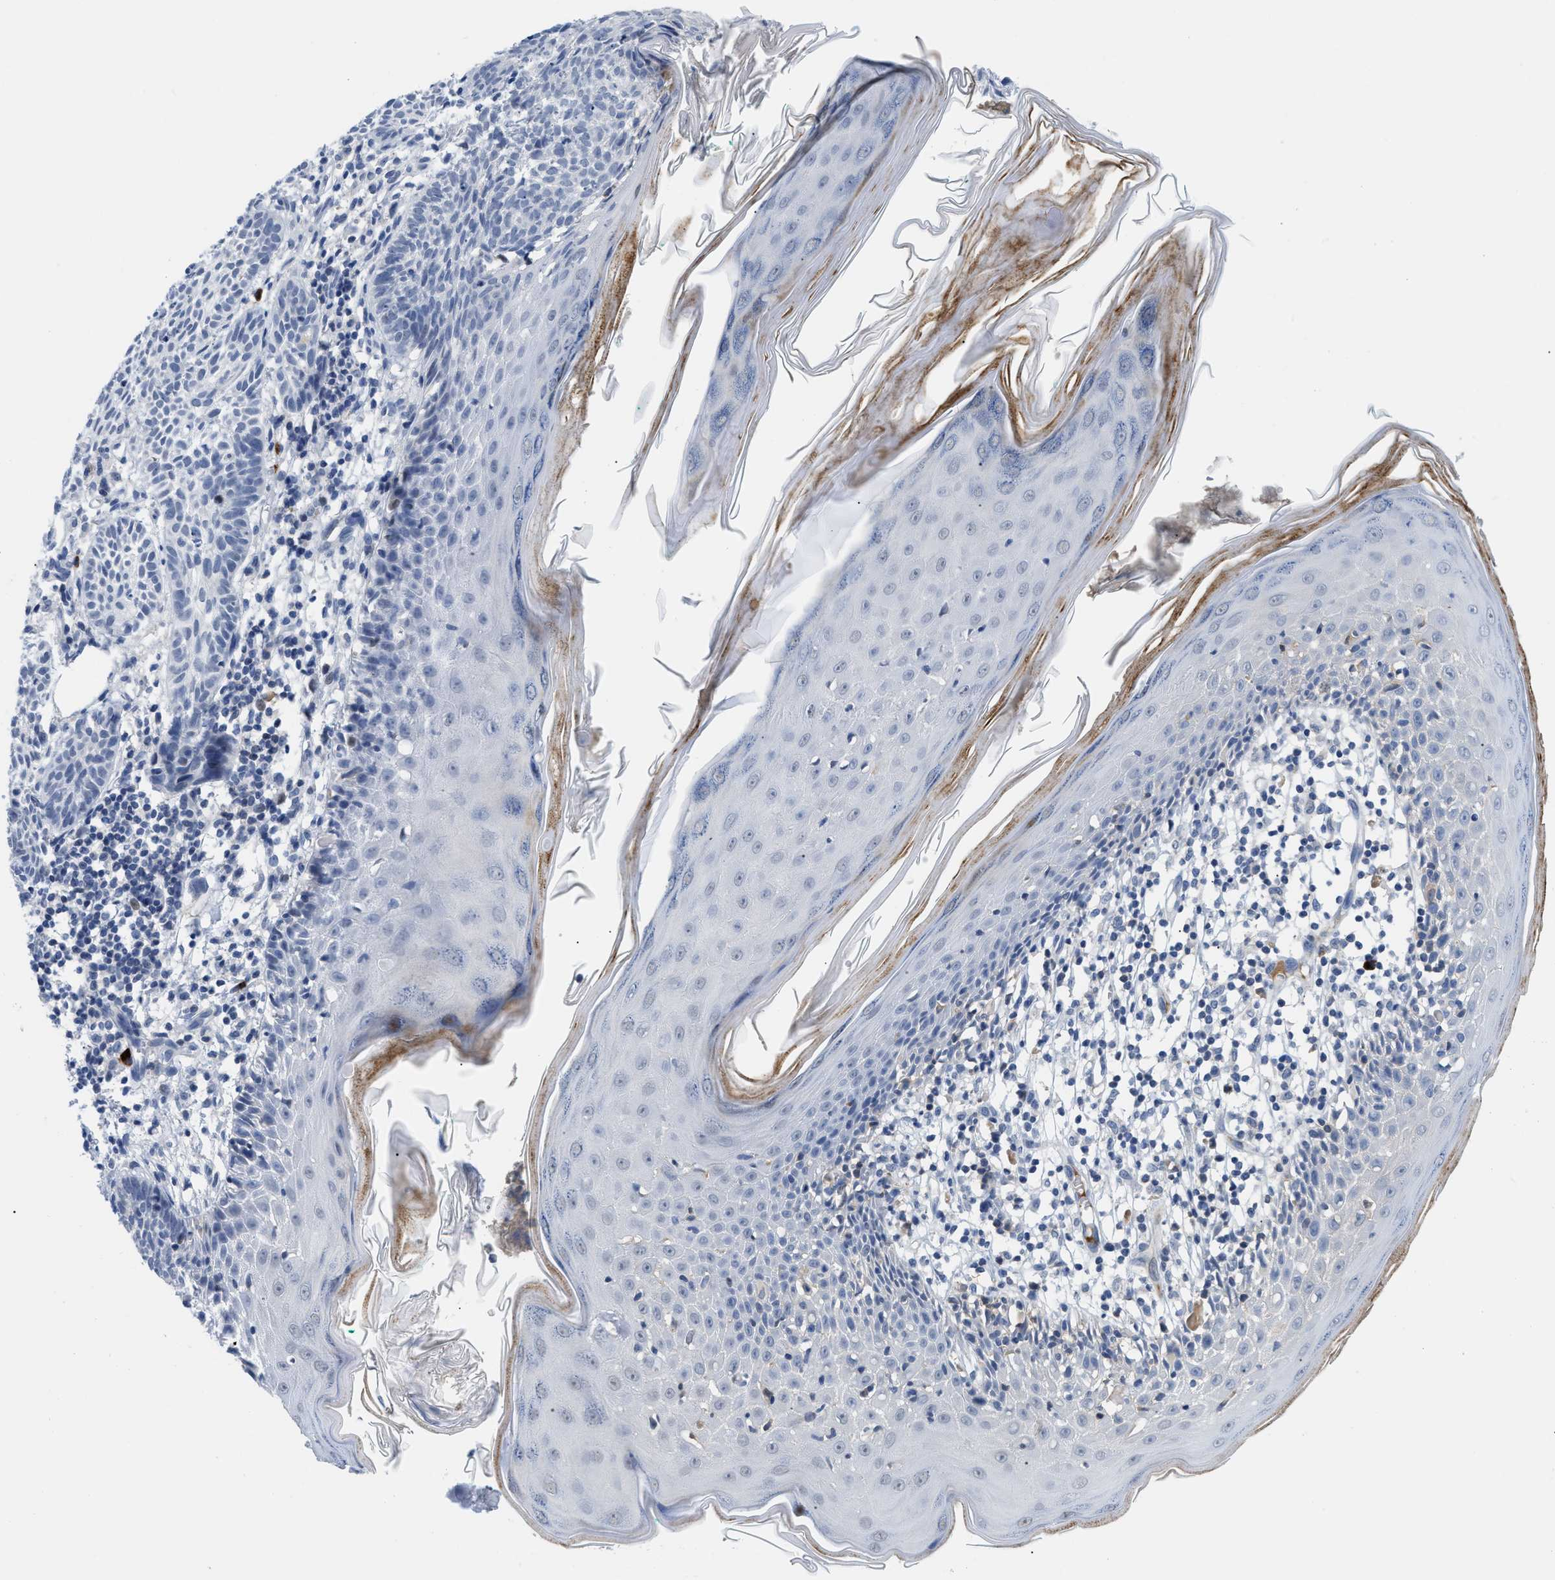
{"staining": {"intensity": "negative", "quantity": "none", "location": "none"}, "tissue": "skin cancer", "cell_type": "Tumor cells", "image_type": "cancer", "snomed": [{"axis": "morphology", "description": "Basal cell carcinoma"}, {"axis": "topography", "description": "Skin"}], "caption": "Immunohistochemistry of basal cell carcinoma (skin) reveals no expression in tumor cells. Nuclei are stained in blue.", "gene": "OR9K2", "patient": {"sex": "male", "age": 60}}